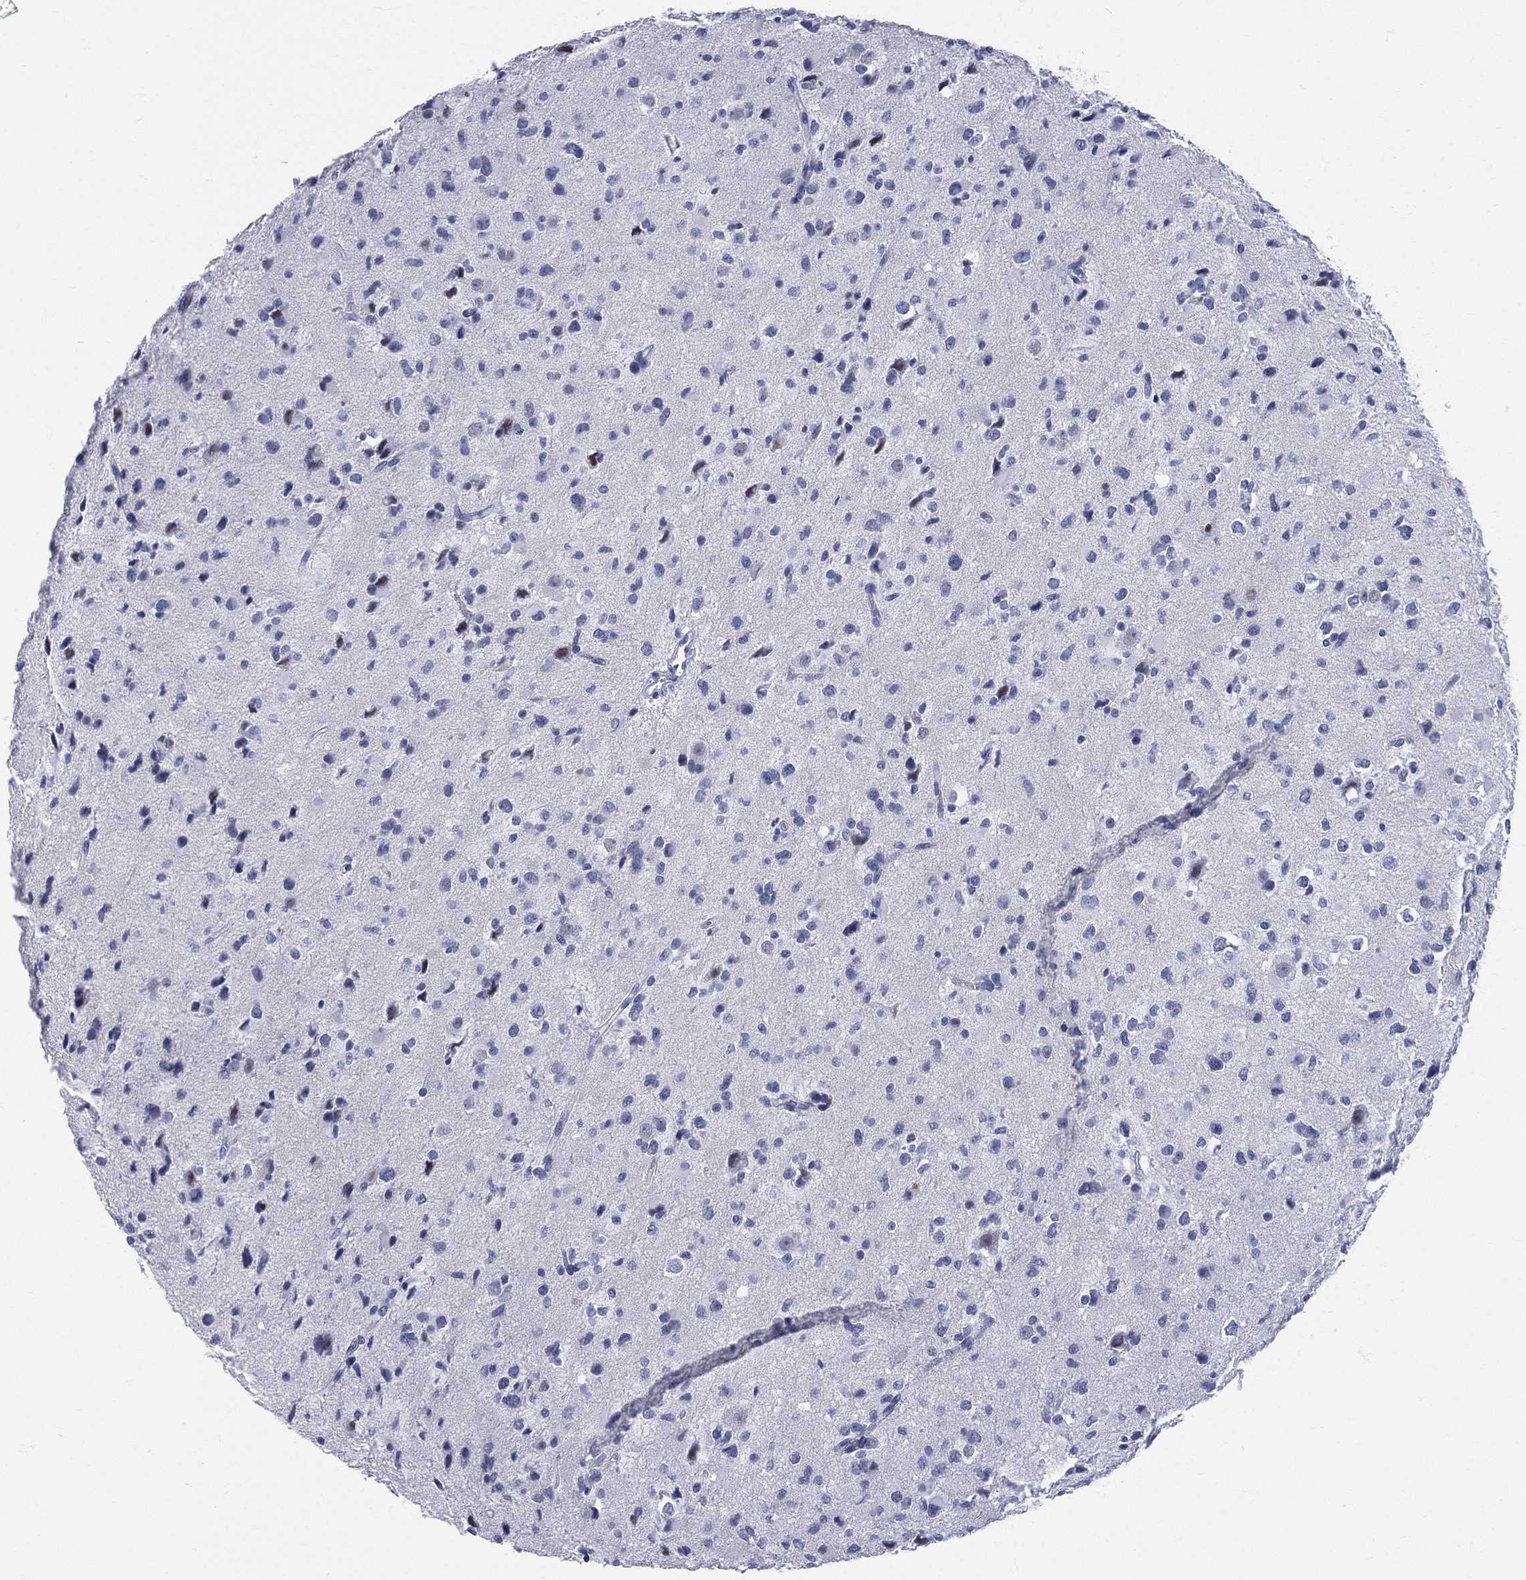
{"staining": {"intensity": "negative", "quantity": "none", "location": "none"}, "tissue": "glioma", "cell_type": "Tumor cells", "image_type": "cancer", "snomed": [{"axis": "morphology", "description": "Glioma, malignant, Low grade"}, {"axis": "topography", "description": "Brain"}], "caption": "A micrograph of human glioma is negative for staining in tumor cells. (Immunohistochemistry, brightfield microscopy, high magnification).", "gene": "MLLT10", "patient": {"sex": "female", "age": 32}}